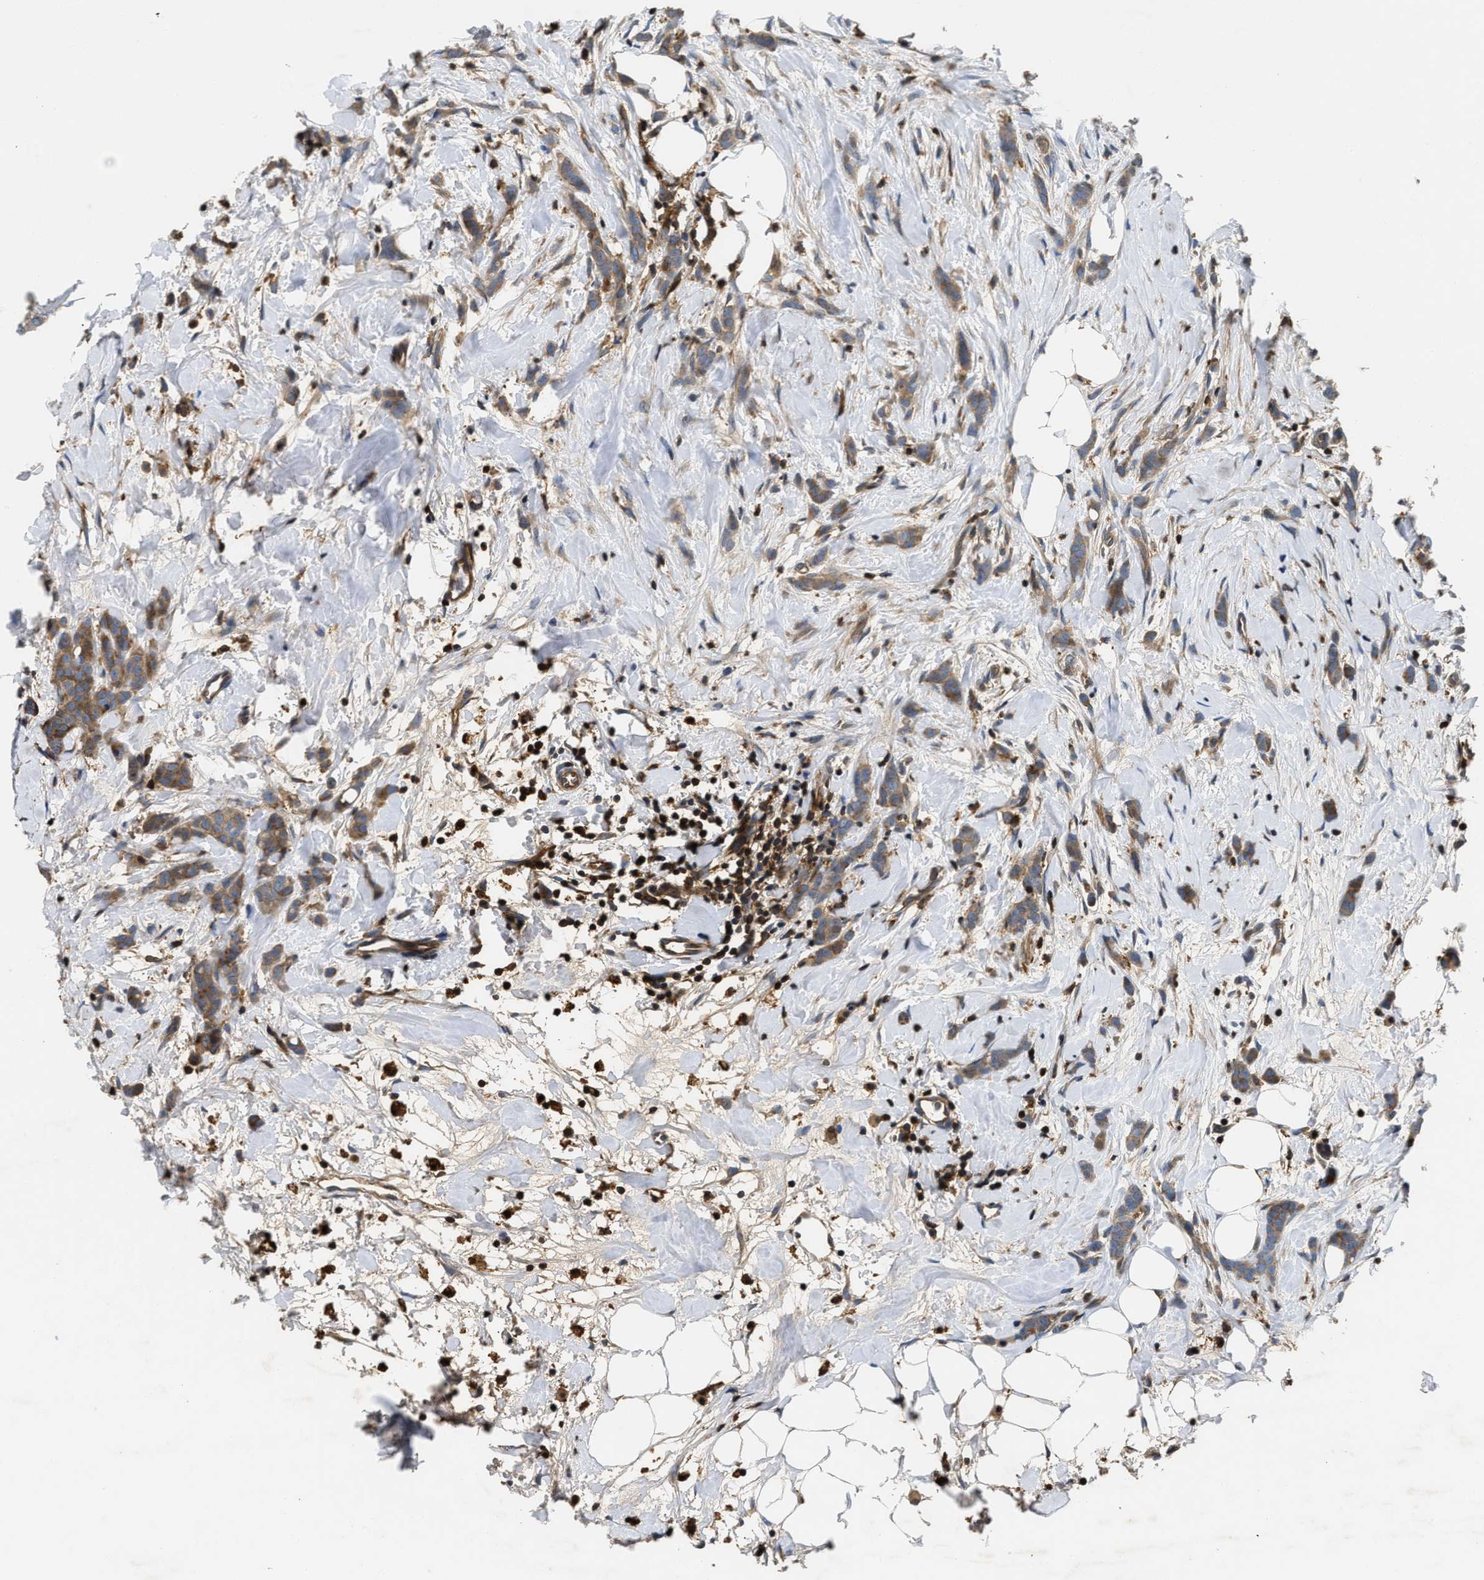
{"staining": {"intensity": "weak", "quantity": ">75%", "location": "cytoplasmic/membranous"}, "tissue": "breast cancer", "cell_type": "Tumor cells", "image_type": "cancer", "snomed": [{"axis": "morphology", "description": "Lobular carcinoma, in situ"}, {"axis": "morphology", "description": "Lobular carcinoma"}, {"axis": "topography", "description": "Breast"}], "caption": "DAB (3,3'-diaminobenzidine) immunohistochemical staining of human lobular carcinoma (breast) displays weak cytoplasmic/membranous protein expression in about >75% of tumor cells.", "gene": "OSTF1", "patient": {"sex": "female", "age": 41}}